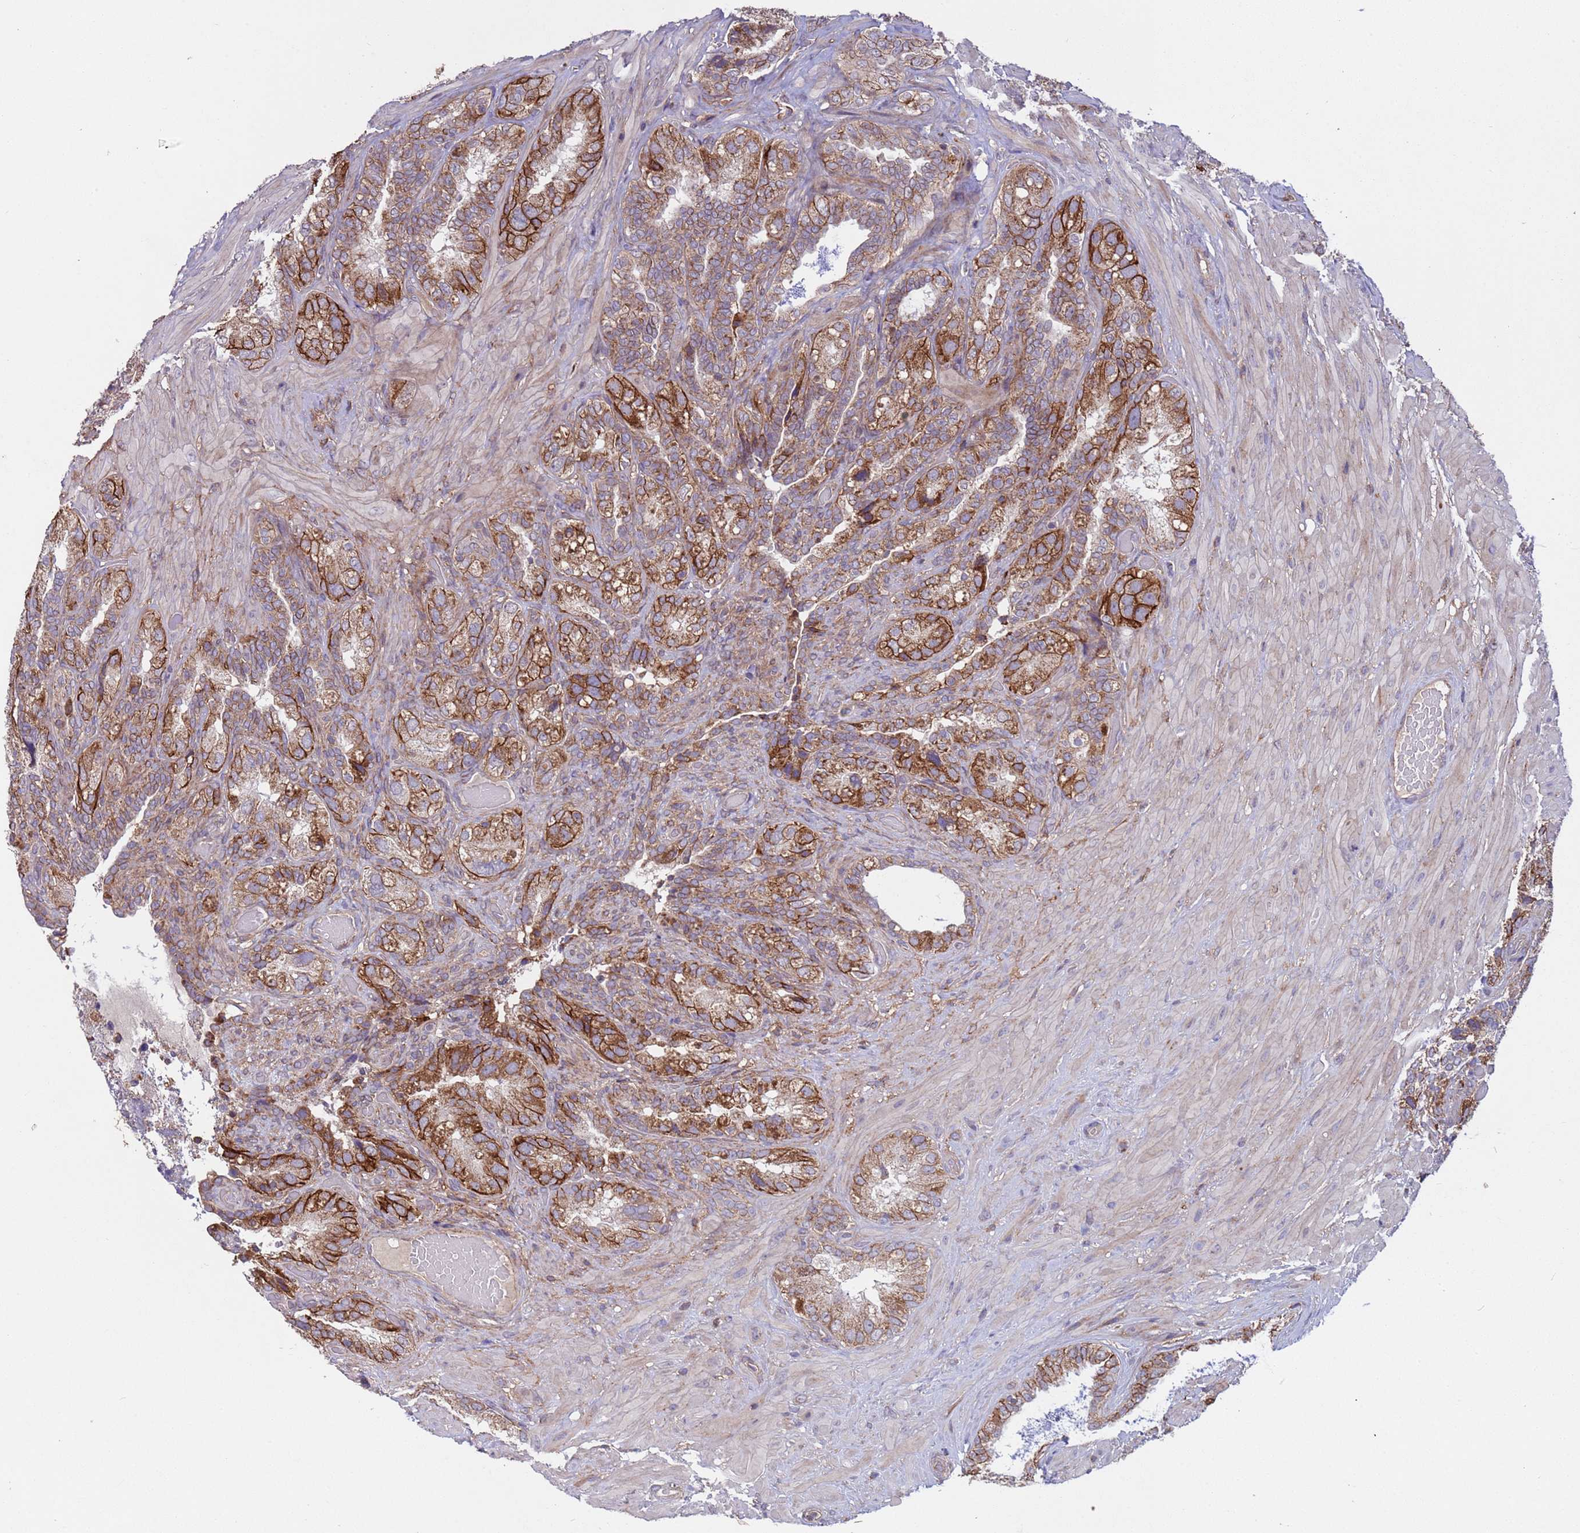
{"staining": {"intensity": "moderate", "quantity": ">75%", "location": "cytoplasmic/membranous"}, "tissue": "seminal vesicle", "cell_type": "Glandular cells", "image_type": "normal", "snomed": [{"axis": "morphology", "description": "Normal tissue, NOS"}, {"axis": "topography", "description": "Seminal veicle"}, {"axis": "topography", "description": "Peripheral nerve tissue"}], "caption": "Immunohistochemical staining of normal human seminal vesicle demonstrates medium levels of moderate cytoplasmic/membranous expression in about >75% of glandular cells. The protein of interest is stained brown, and the nuclei are stained in blue (DAB (3,3'-diaminobenzidine) IHC with brightfield microscopy, high magnification).", "gene": "ACAD8", "patient": {"sex": "male", "age": 67}}